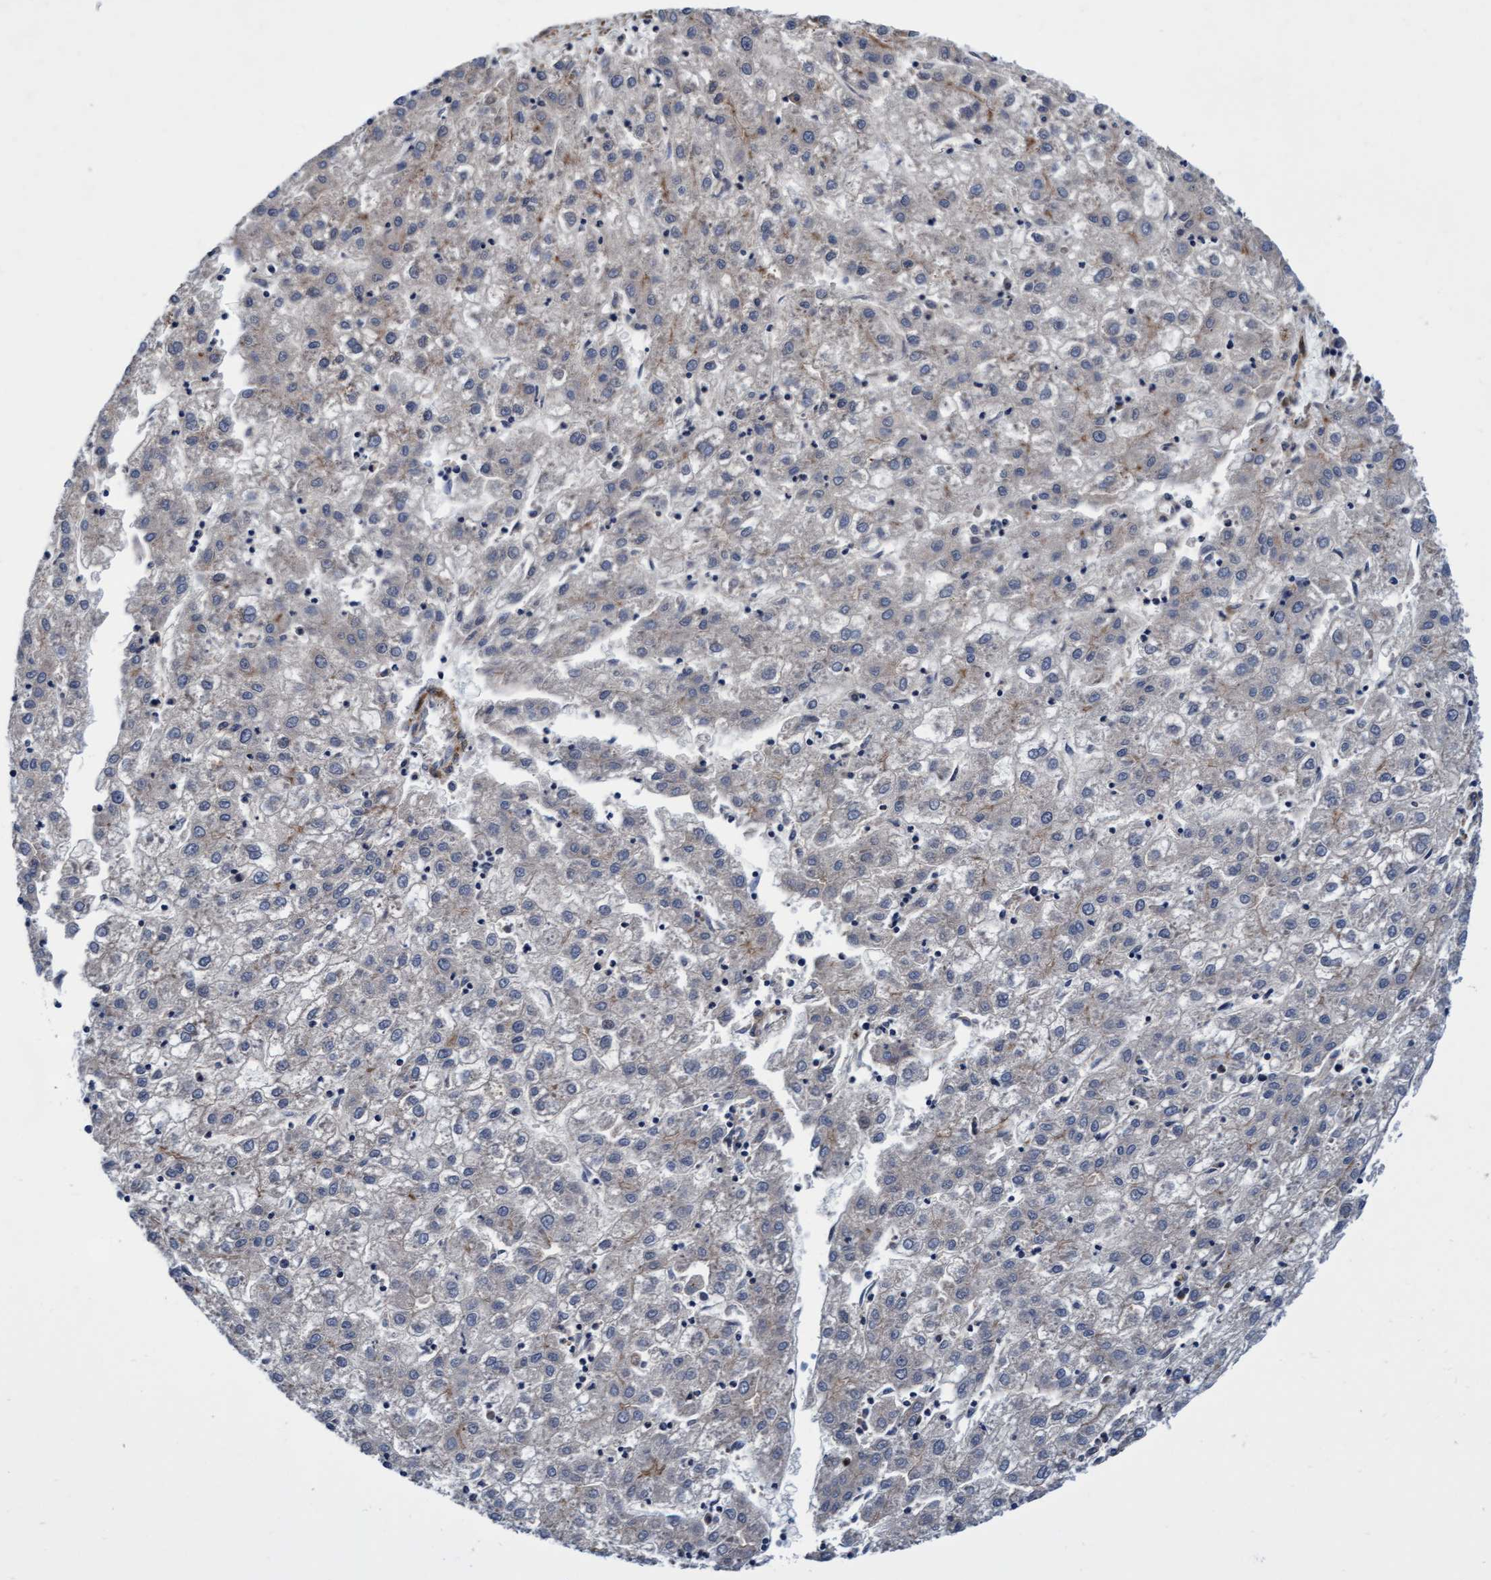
{"staining": {"intensity": "negative", "quantity": "none", "location": "none"}, "tissue": "liver cancer", "cell_type": "Tumor cells", "image_type": "cancer", "snomed": [{"axis": "morphology", "description": "Carcinoma, Hepatocellular, NOS"}, {"axis": "topography", "description": "Liver"}], "caption": "A photomicrograph of liver cancer (hepatocellular carcinoma) stained for a protein displays no brown staining in tumor cells. (DAB (3,3'-diaminobenzidine) immunohistochemistry, high magnification).", "gene": "EFCAB13", "patient": {"sex": "male", "age": 72}}